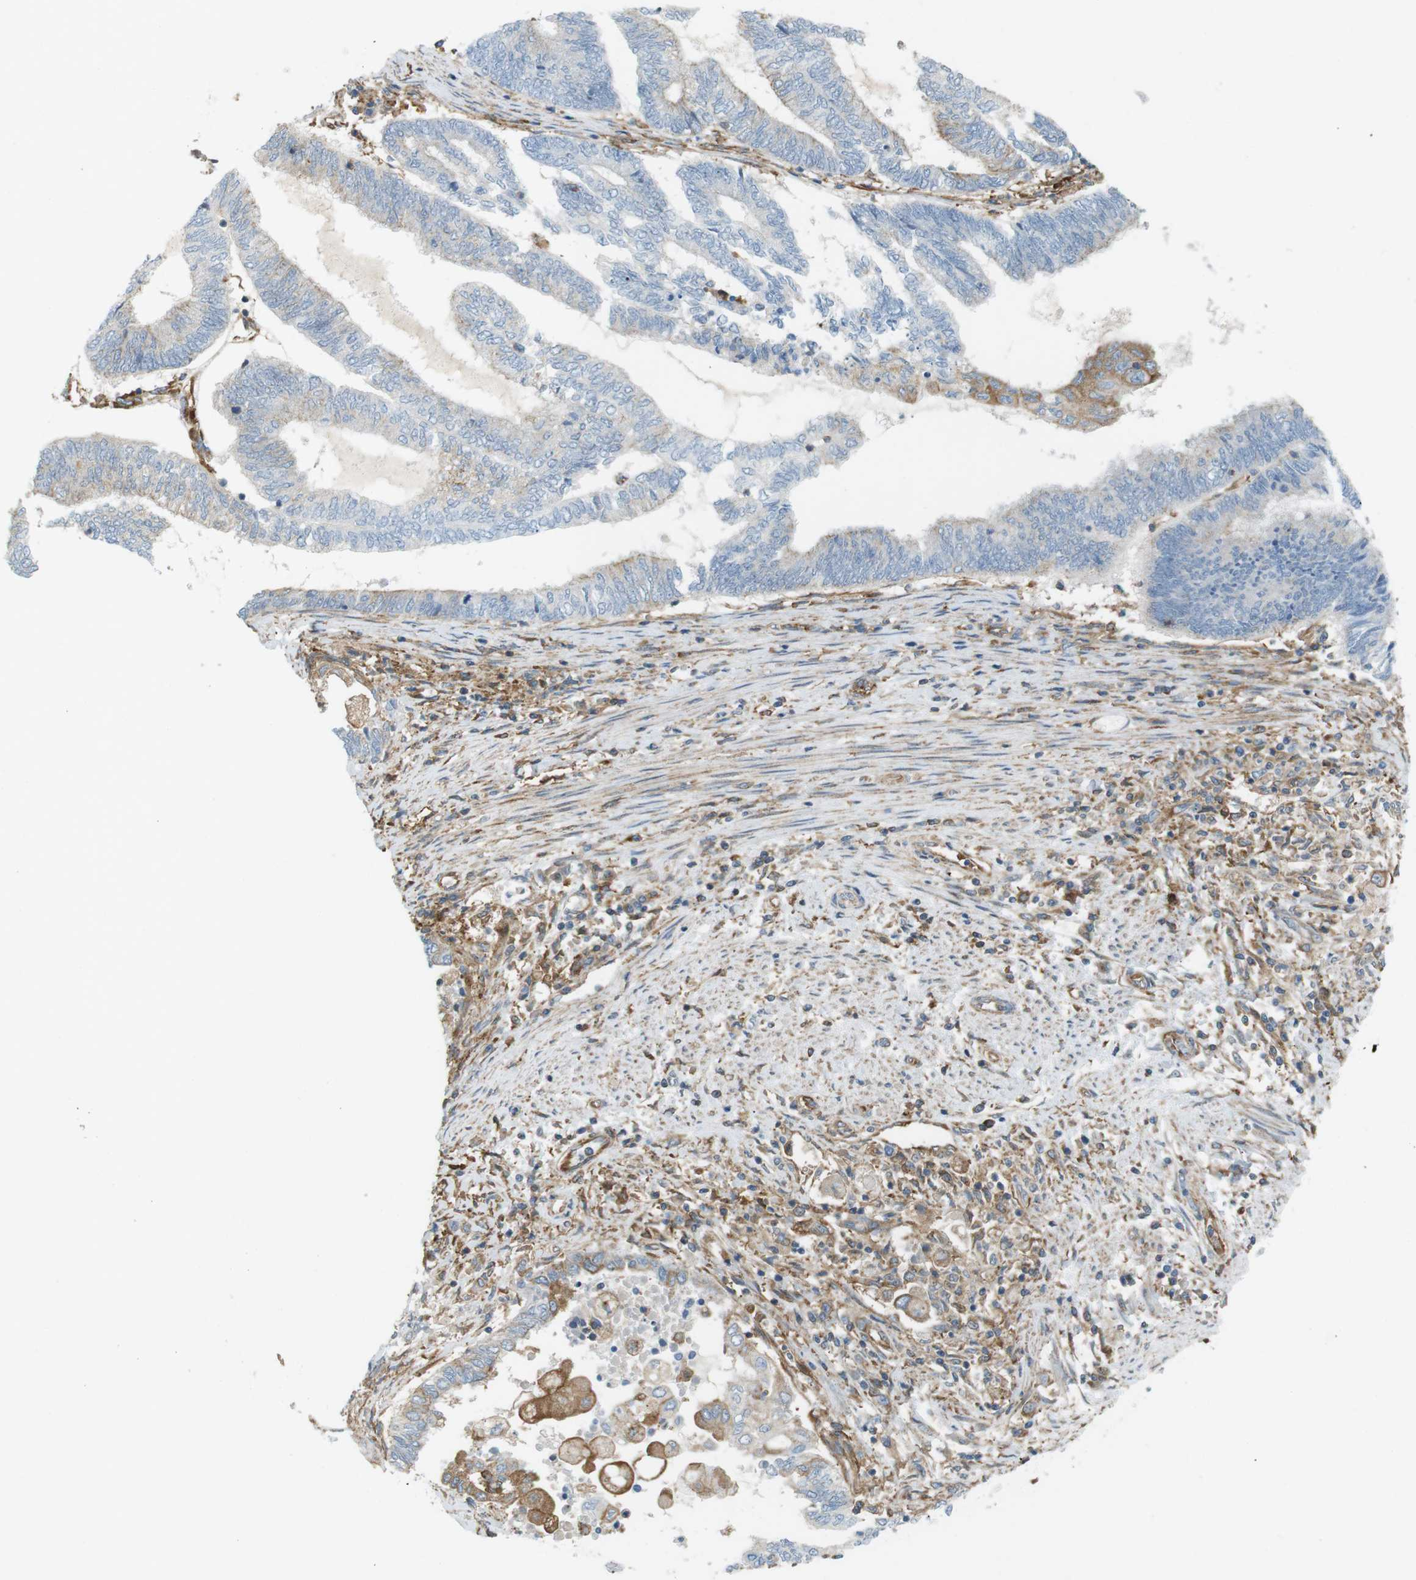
{"staining": {"intensity": "negative", "quantity": "none", "location": "none"}, "tissue": "endometrial cancer", "cell_type": "Tumor cells", "image_type": "cancer", "snomed": [{"axis": "morphology", "description": "Adenocarcinoma, NOS"}, {"axis": "topography", "description": "Uterus"}, {"axis": "topography", "description": "Endometrium"}], "caption": "High magnification brightfield microscopy of adenocarcinoma (endometrial) stained with DAB (3,3'-diaminobenzidine) (brown) and counterstained with hematoxylin (blue): tumor cells show no significant expression.", "gene": "PEPD", "patient": {"sex": "female", "age": 70}}